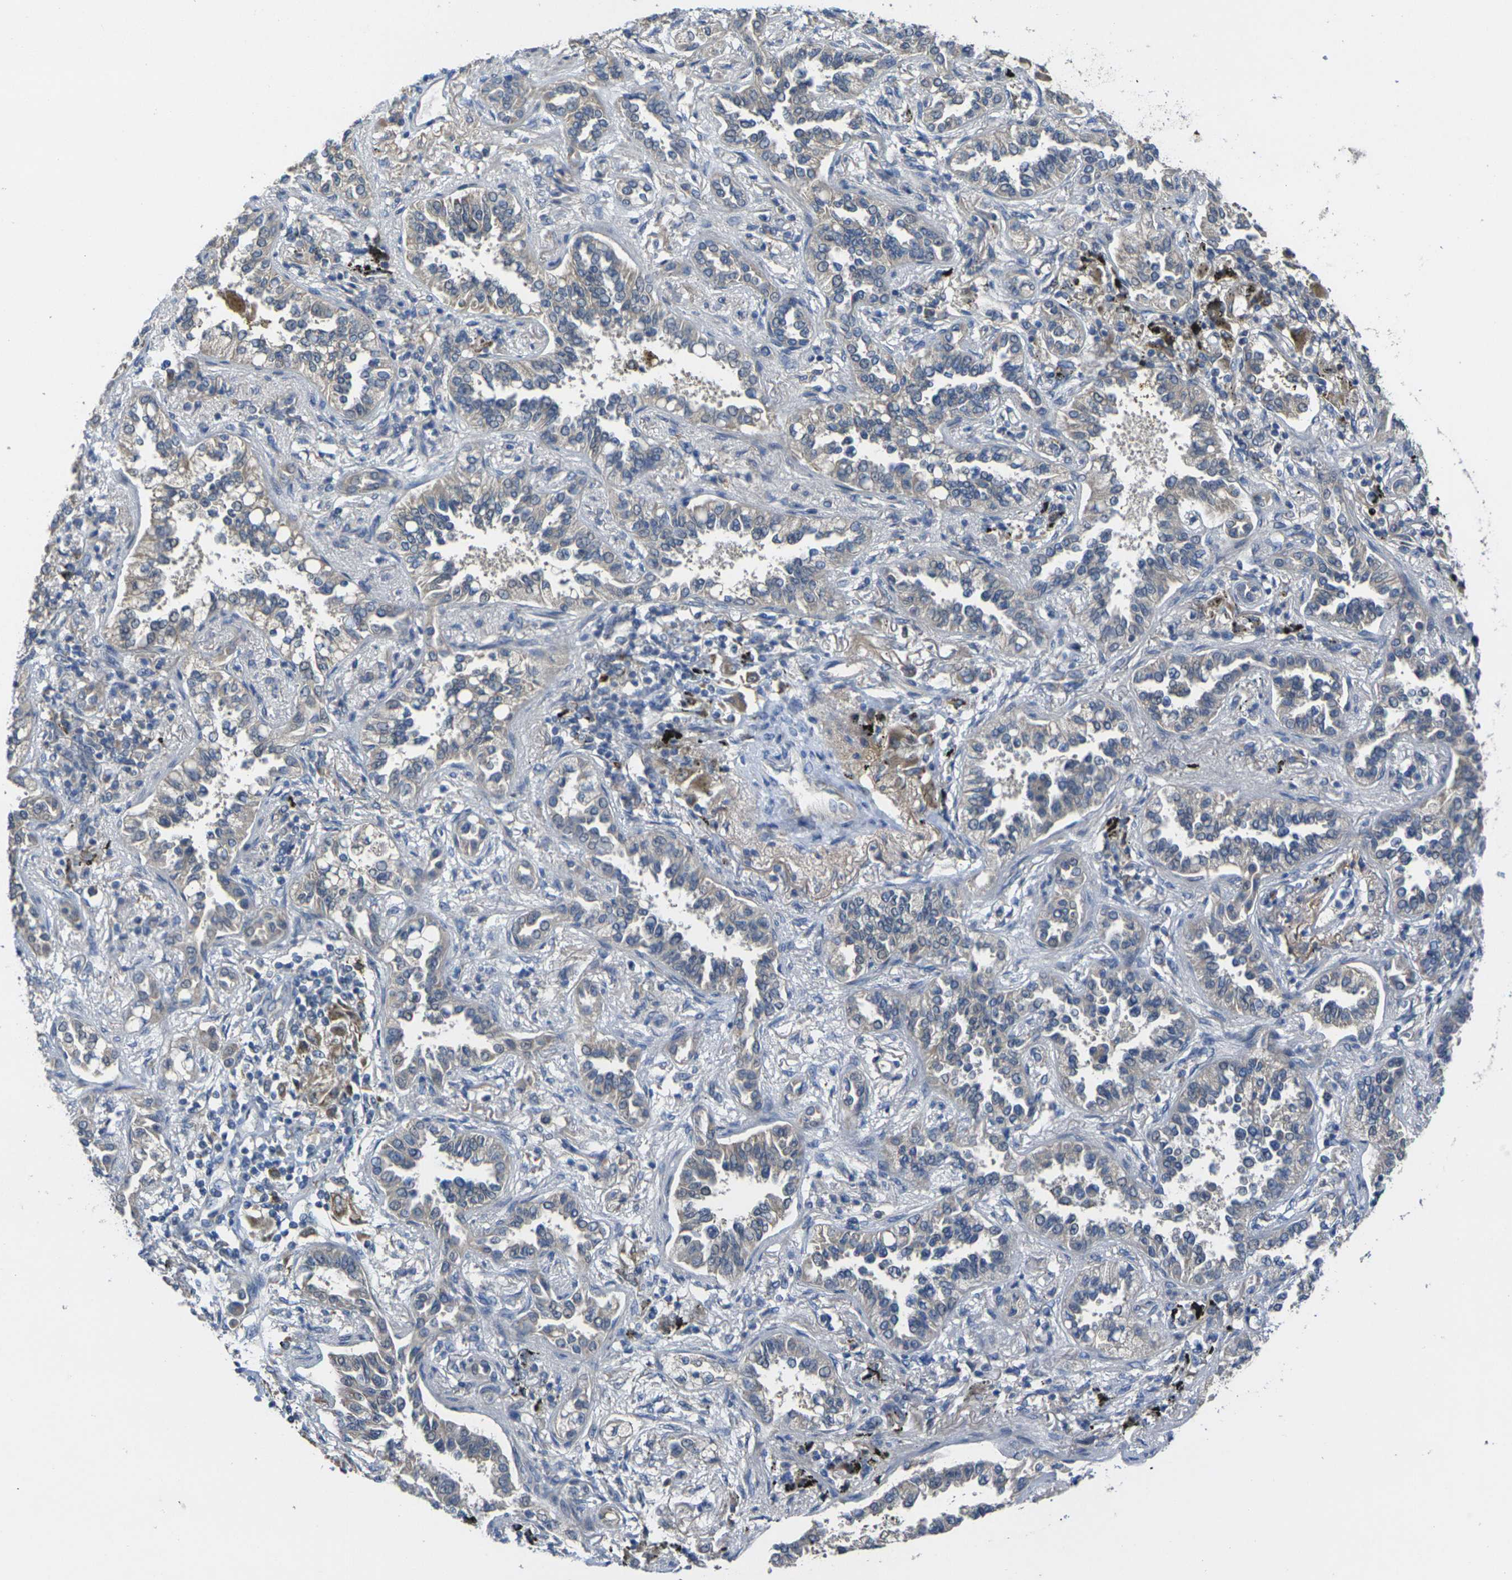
{"staining": {"intensity": "weak", "quantity": ">75%", "location": "cytoplasmic/membranous"}, "tissue": "lung cancer", "cell_type": "Tumor cells", "image_type": "cancer", "snomed": [{"axis": "morphology", "description": "Normal tissue, NOS"}, {"axis": "morphology", "description": "Adenocarcinoma, NOS"}, {"axis": "topography", "description": "Lung"}], "caption": "Lung cancer stained with immunohistochemistry (IHC) displays weak cytoplasmic/membranous staining in about >75% of tumor cells.", "gene": "GNA12", "patient": {"sex": "male", "age": 59}}